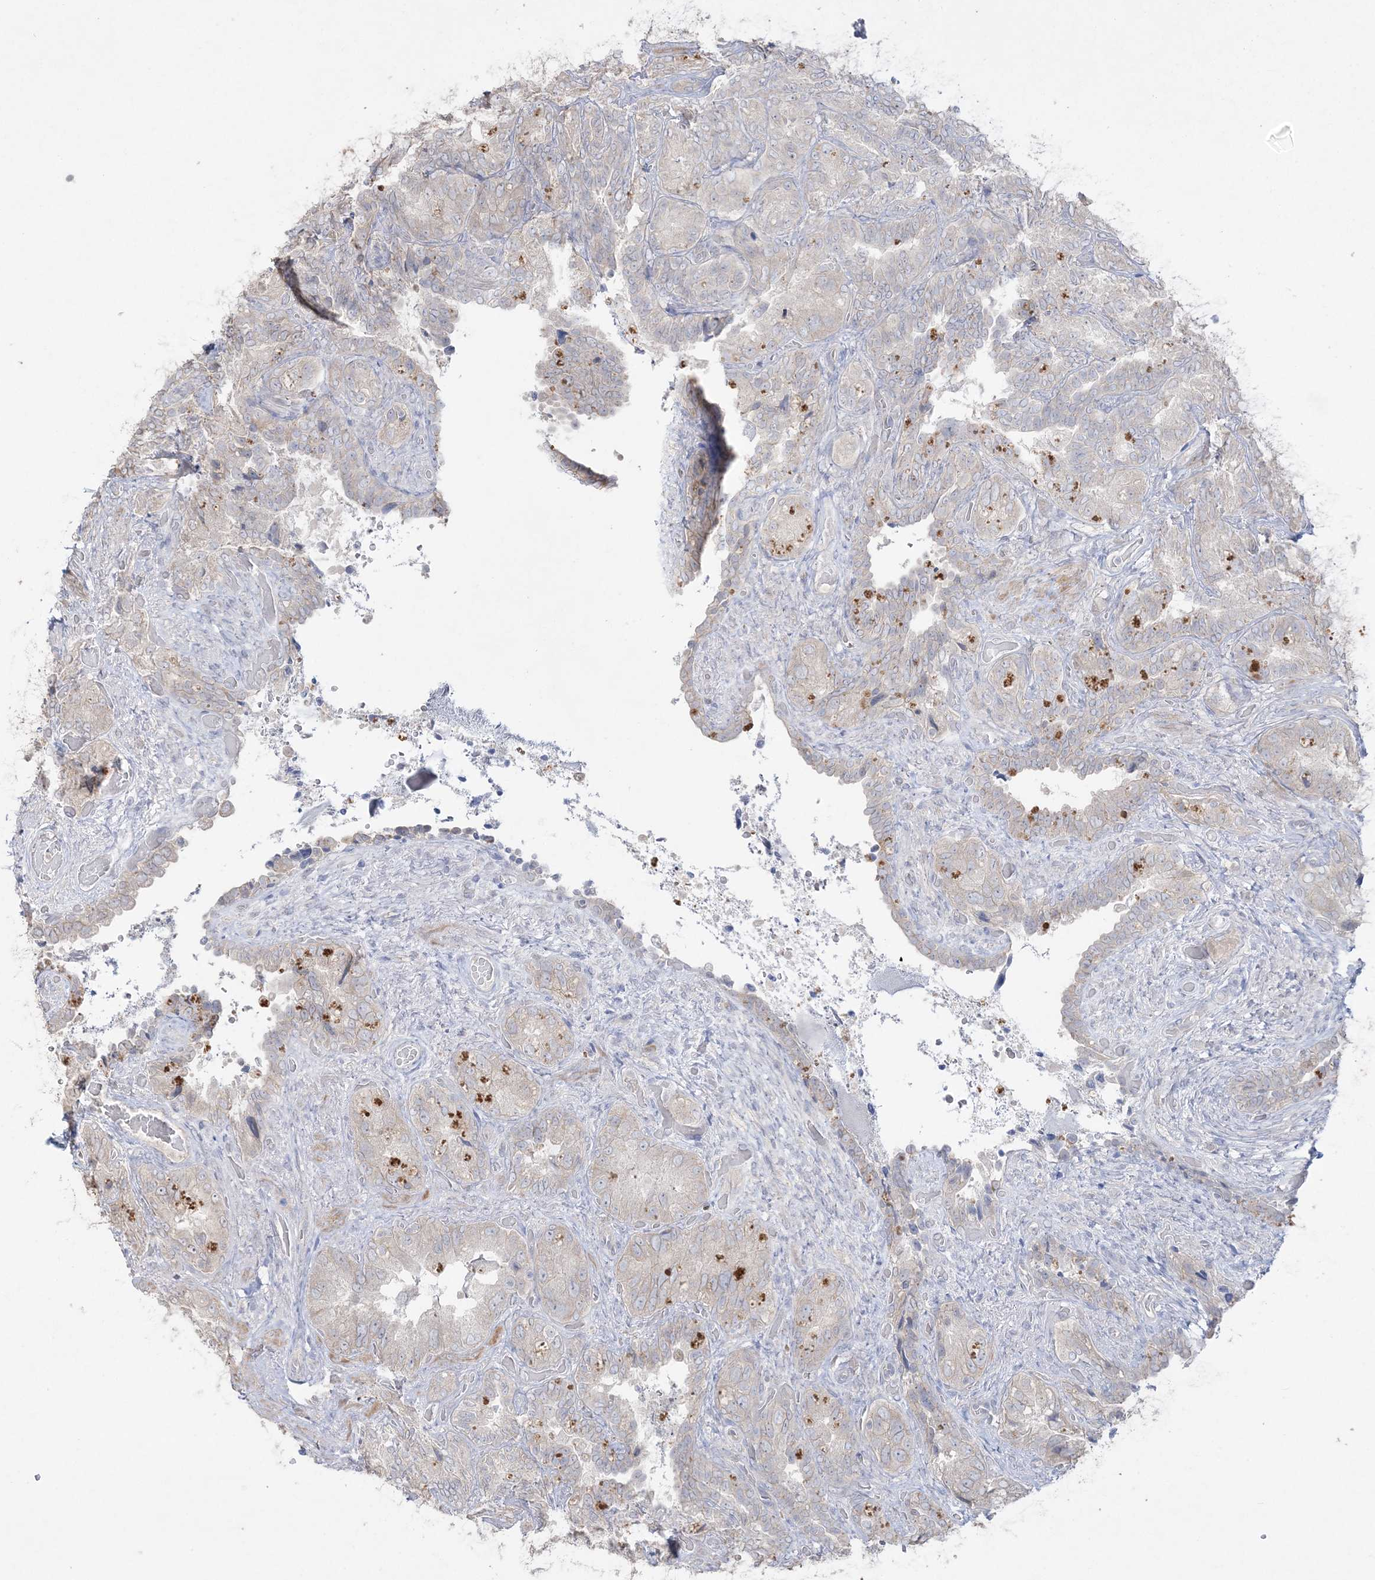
{"staining": {"intensity": "negative", "quantity": "none", "location": "none"}, "tissue": "seminal vesicle", "cell_type": "Glandular cells", "image_type": "normal", "snomed": [{"axis": "morphology", "description": "Normal tissue, NOS"}, {"axis": "topography", "description": "Seminal veicle"}, {"axis": "topography", "description": "Peripheral nerve tissue"}], "caption": "Immunohistochemistry (IHC) photomicrograph of benign seminal vesicle: seminal vesicle stained with DAB (3,3'-diaminobenzidine) exhibits no significant protein positivity in glandular cells.", "gene": "SH3BP4", "patient": {"sex": "male", "age": 67}}